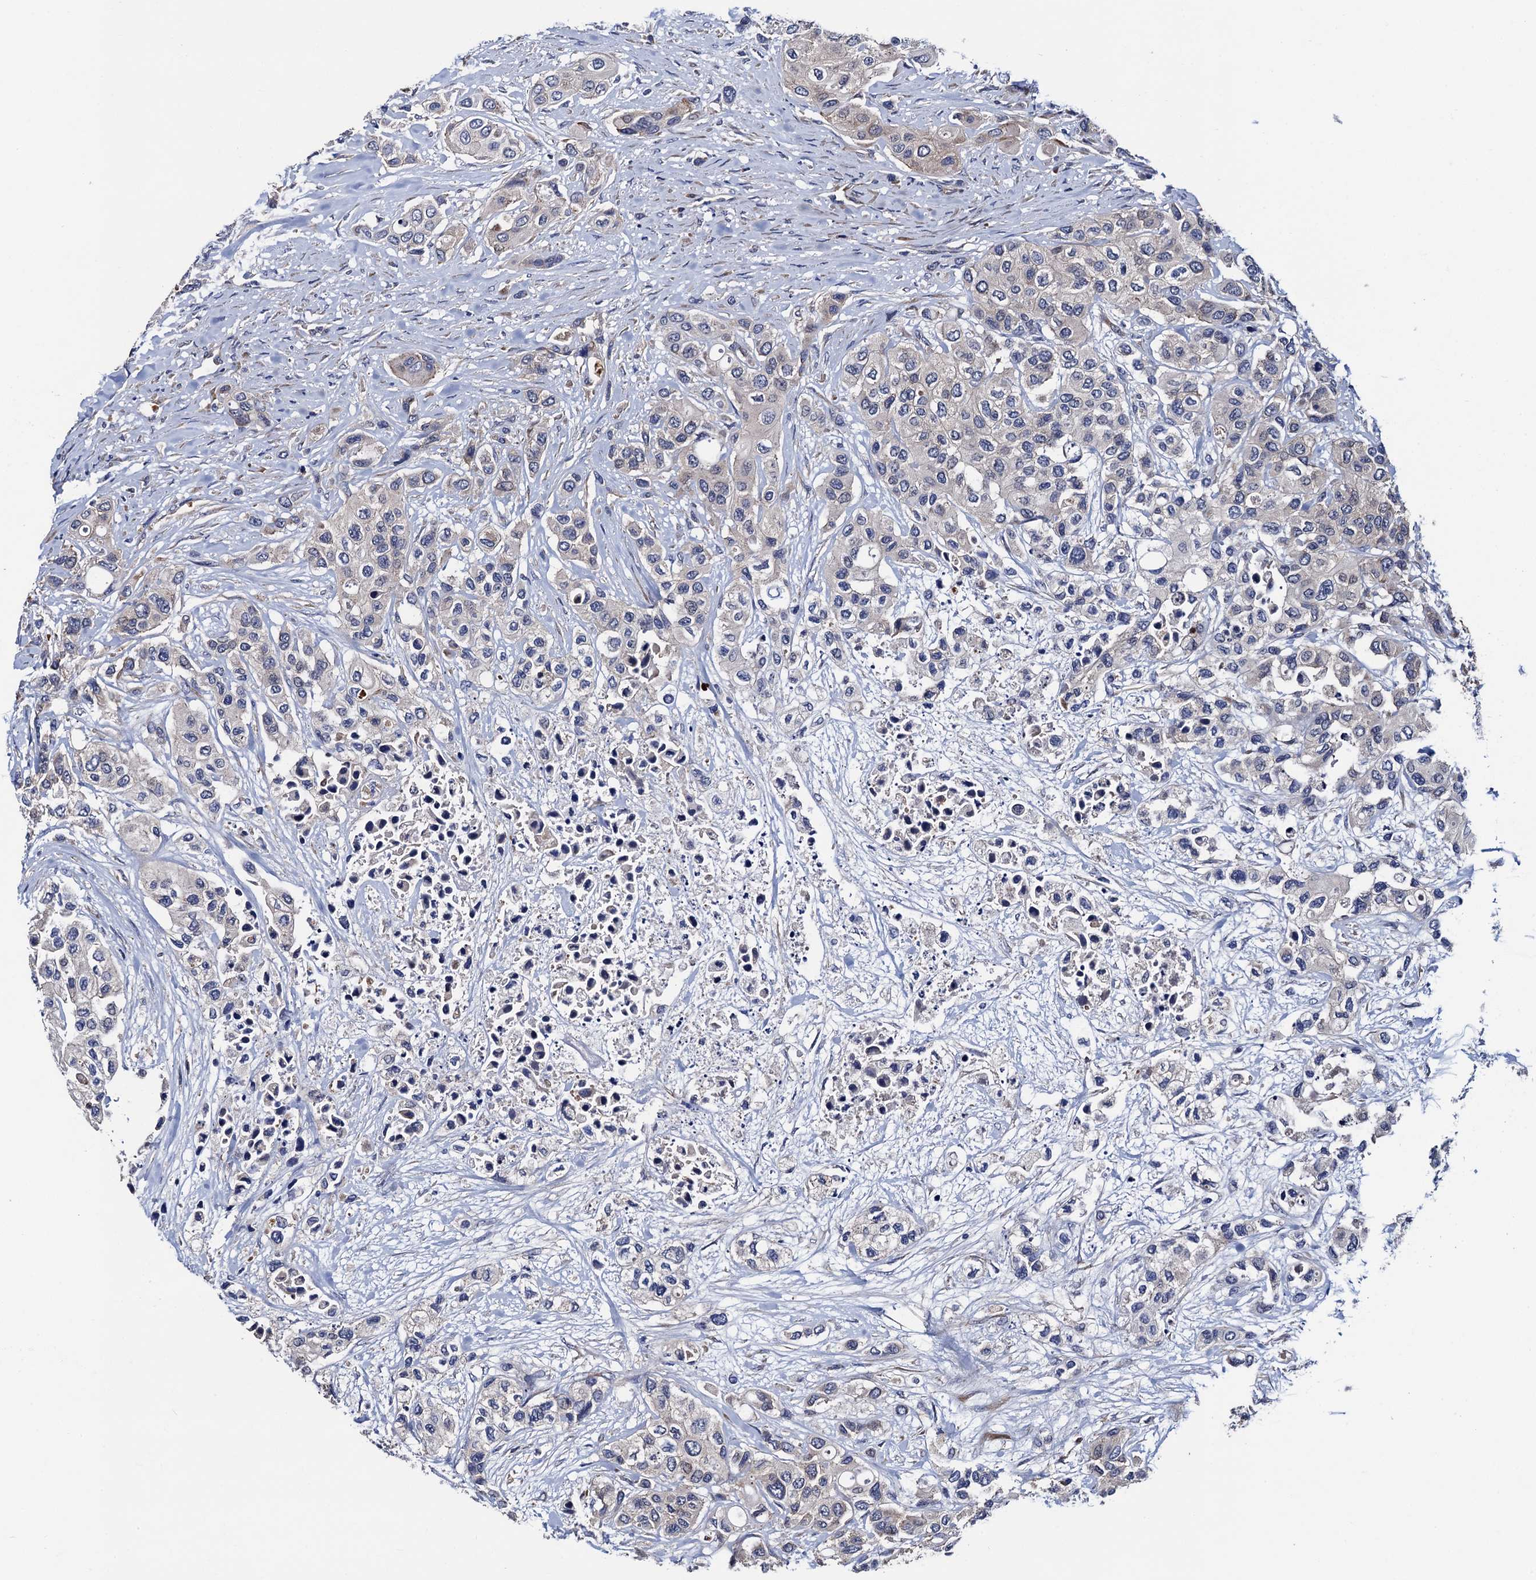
{"staining": {"intensity": "weak", "quantity": "<25%", "location": "cytoplasmic/membranous"}, "tissue": "urothelial cancer", "cell_type": "Tumor cells", "image_type": "cancer", "snomed": [{"axis": "morphology", "description": "Normal tissue, NOS"}, {"axis": "morphology", "description": "Urothelial carcinoma, High grade"}, {"axis": "topography", "description": "Vascular tissue"}, {"axis": "topography", "description": "Urinary bladder"}], "caption": "This photomicrograph is of high-grade urothelial carcinoma stained with IHC to label a protein in brown with the nuclei are counter-stained blue. There is no expression in tumor cells.", "gene": "TRMT112", "patient": {"sex": "female", "age": 56}}